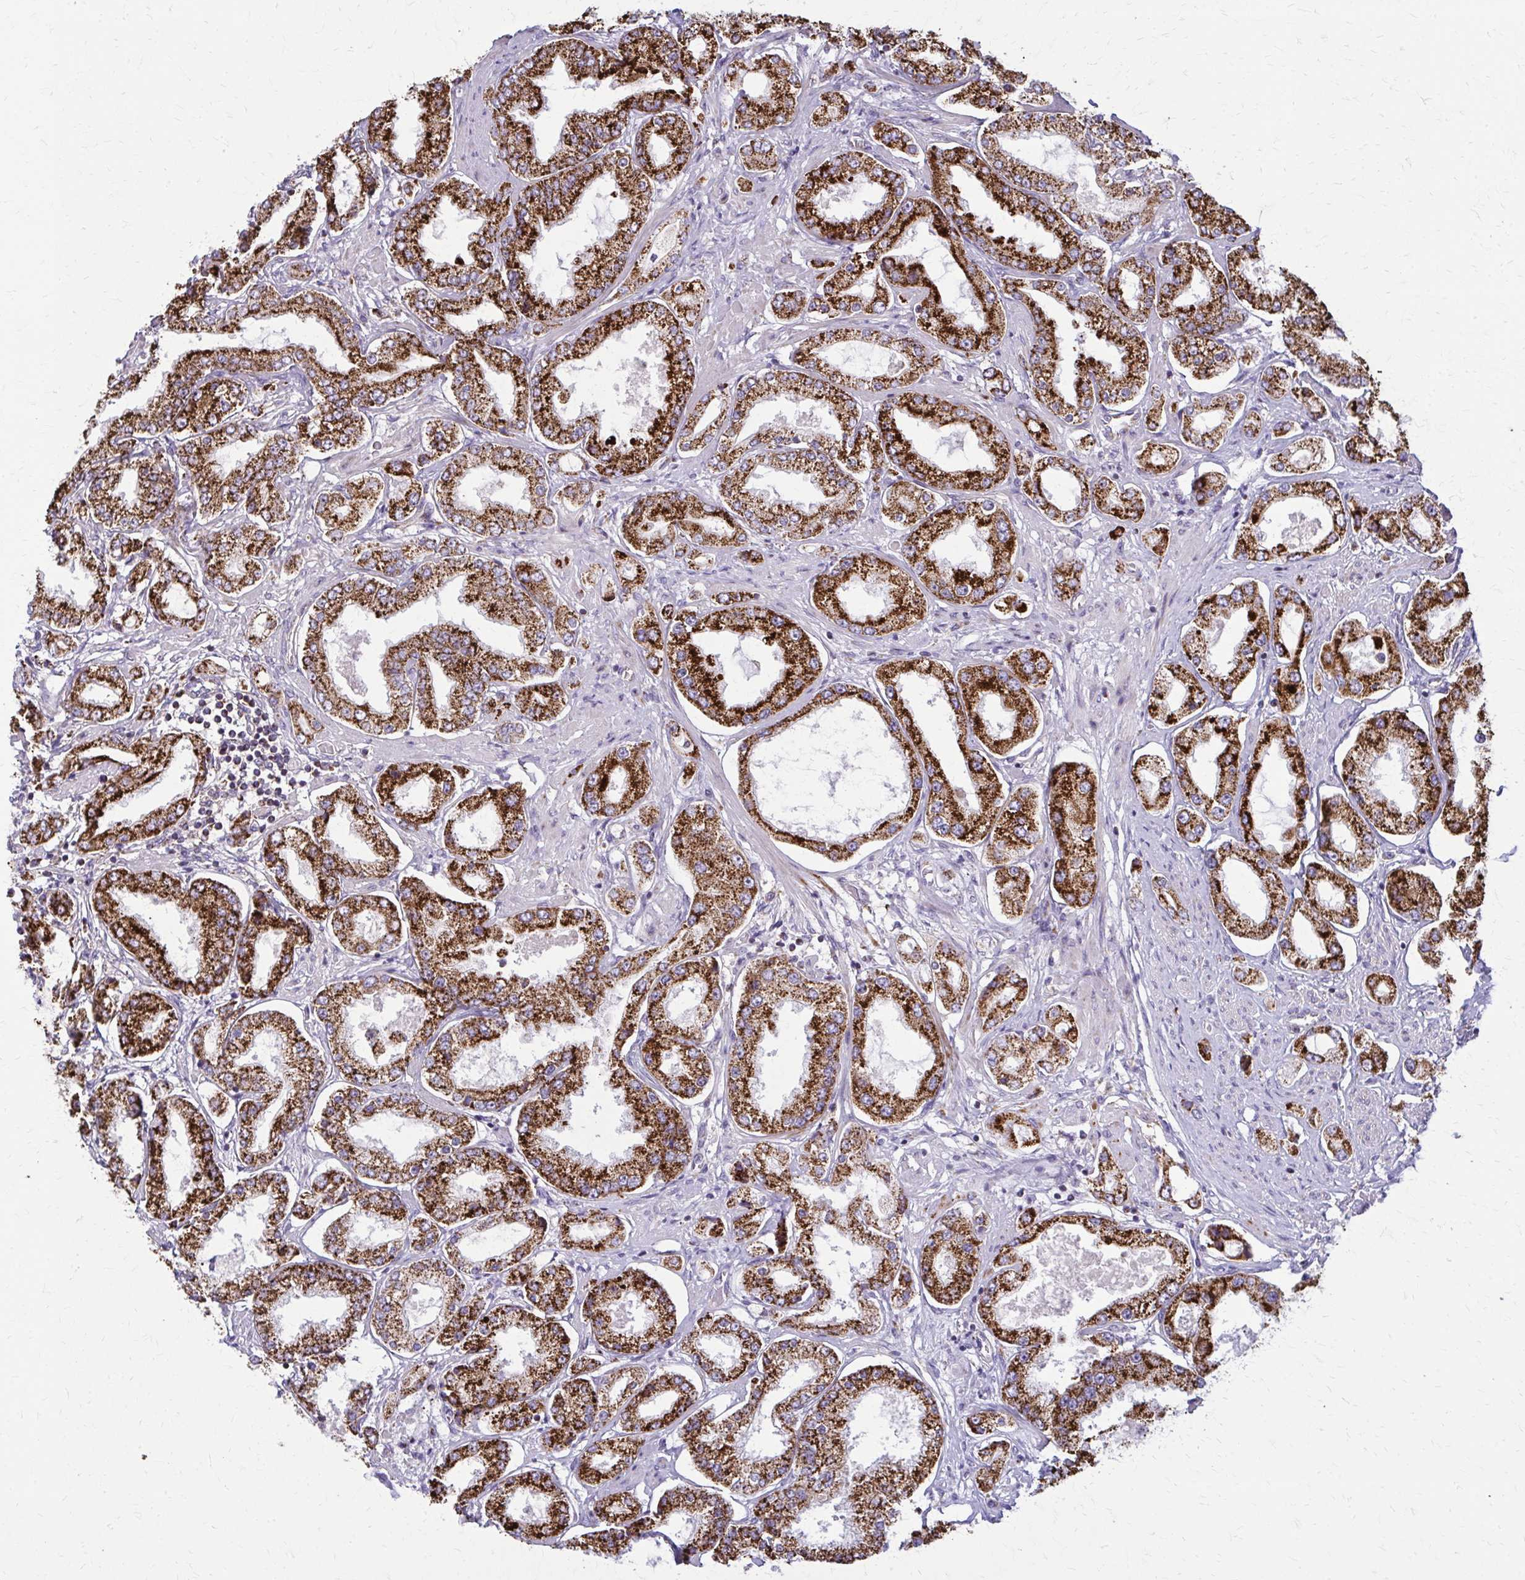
{"staining": {"intensity": "strong", "quantity": ">75%", "location": "cytoplasmic/membranous"}, "tissue": "prostate cancer", "cell_type": "Tumor cells", "image_type": "cancer", "snomed": [{"axis": "morphology", "description": "Adenocarcinoma, High grade"}, {"axis": "topography", "description": "Prostate"}], "caption": "Prostate cancer stained for a protein exhibits strong cytoplasmic/membranous positivity in tumor cells.", "gene": "TVP23A", "patient": {"sex": "male", "age": 69}}